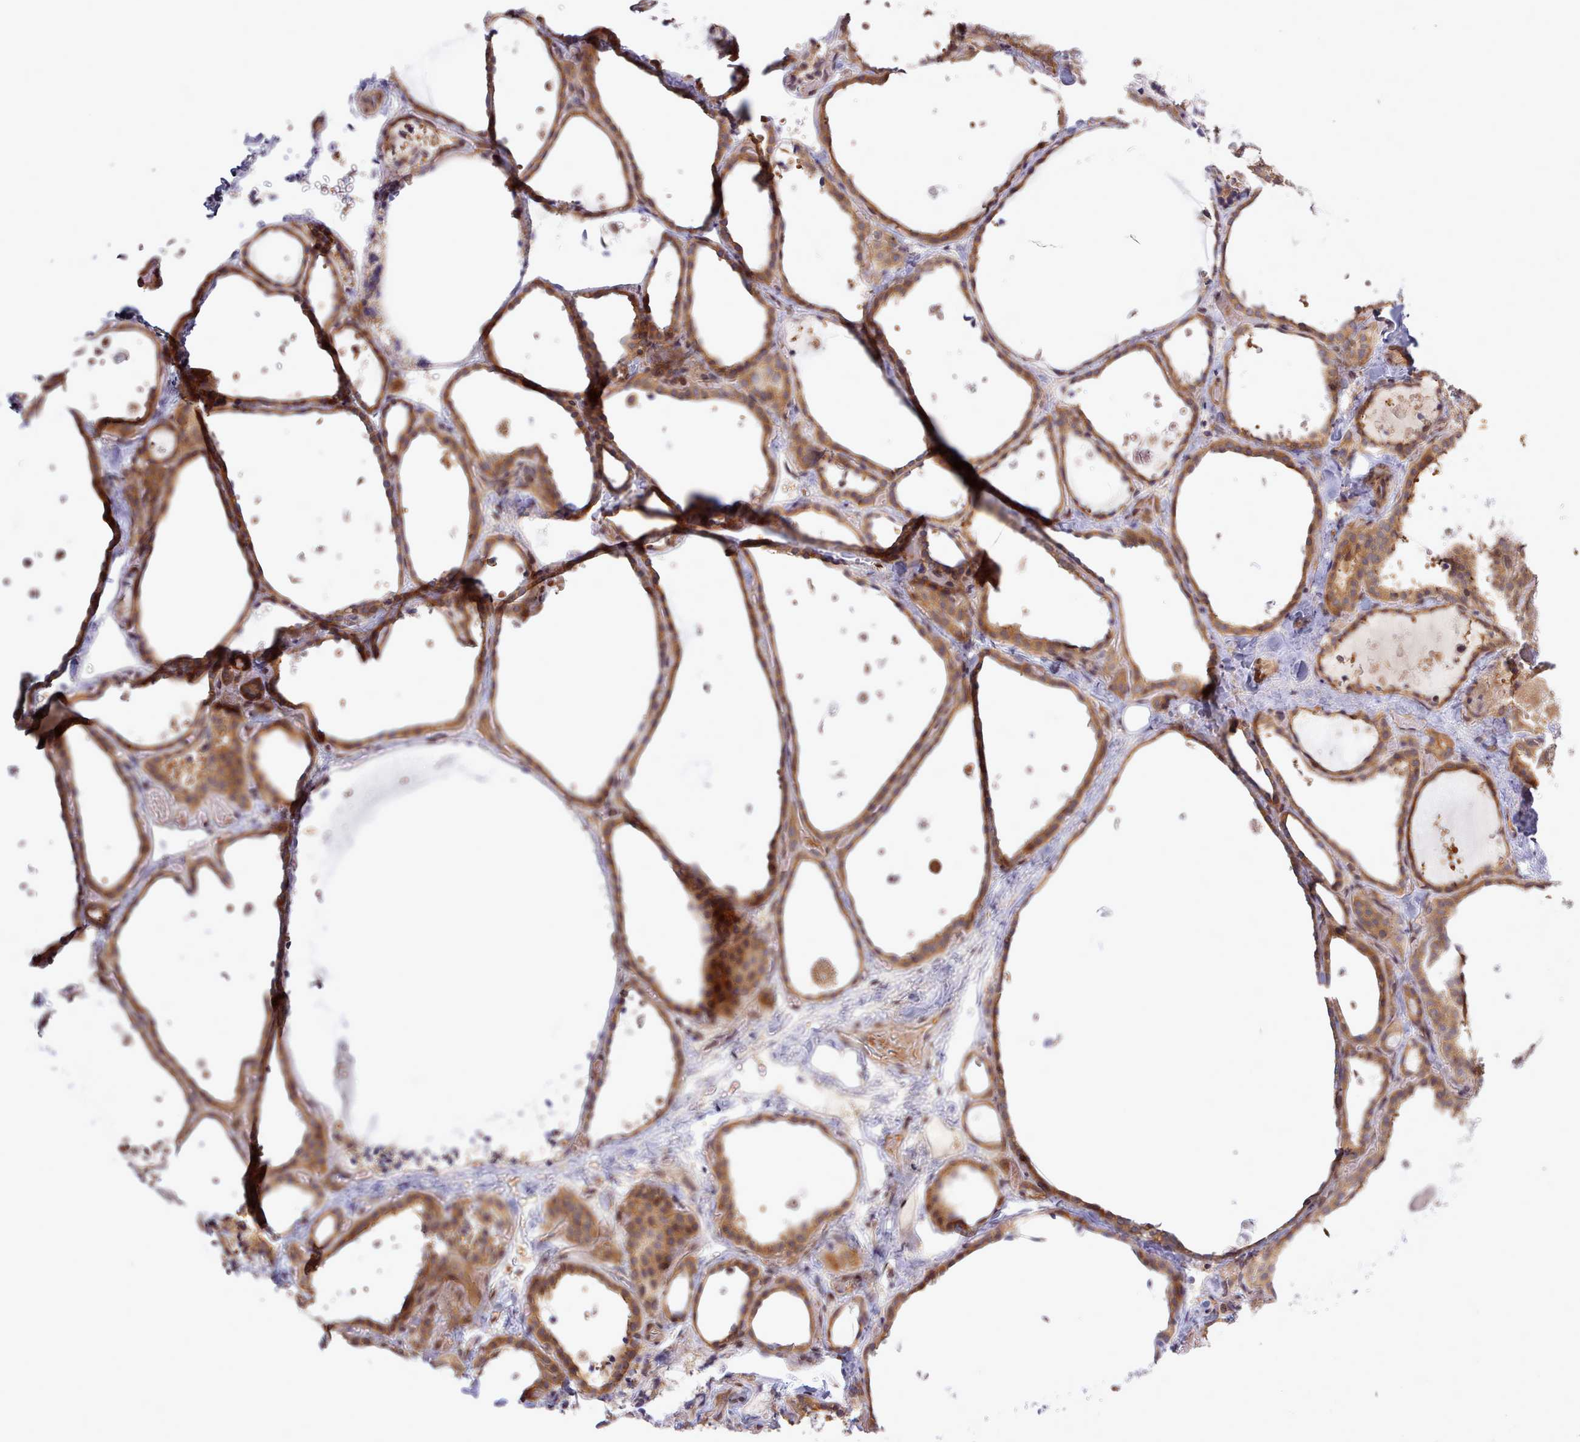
{"staining": {"intensity": "moderate", "quantity": ">75%", "location": "cytoplasmic/membranous"}, "tissue": "thyroid gland", "cell_type": "Glandular cells", "image_type": "normal", "snomed": [{"axis": "morphology", "description": "Normal tissue, NOS"}, {"axis": "topography", "description": "Thyroid gland"}], "caption": "IHC staining of normal thyroid gland, which reveals medium levels of moderate cytoplasmic/membranous expression in approximately >75% of glandular cells indicating moderate cytoplasmic/membranous protein staining. The staining was performed using DAB (3,3'-diaminobenzidine) (brown) for protein detection and nuclei were counterstained in hematoxylin (blue).", "gene": "UBE2G1", "patient": {"sex": "female", "age": 44}}